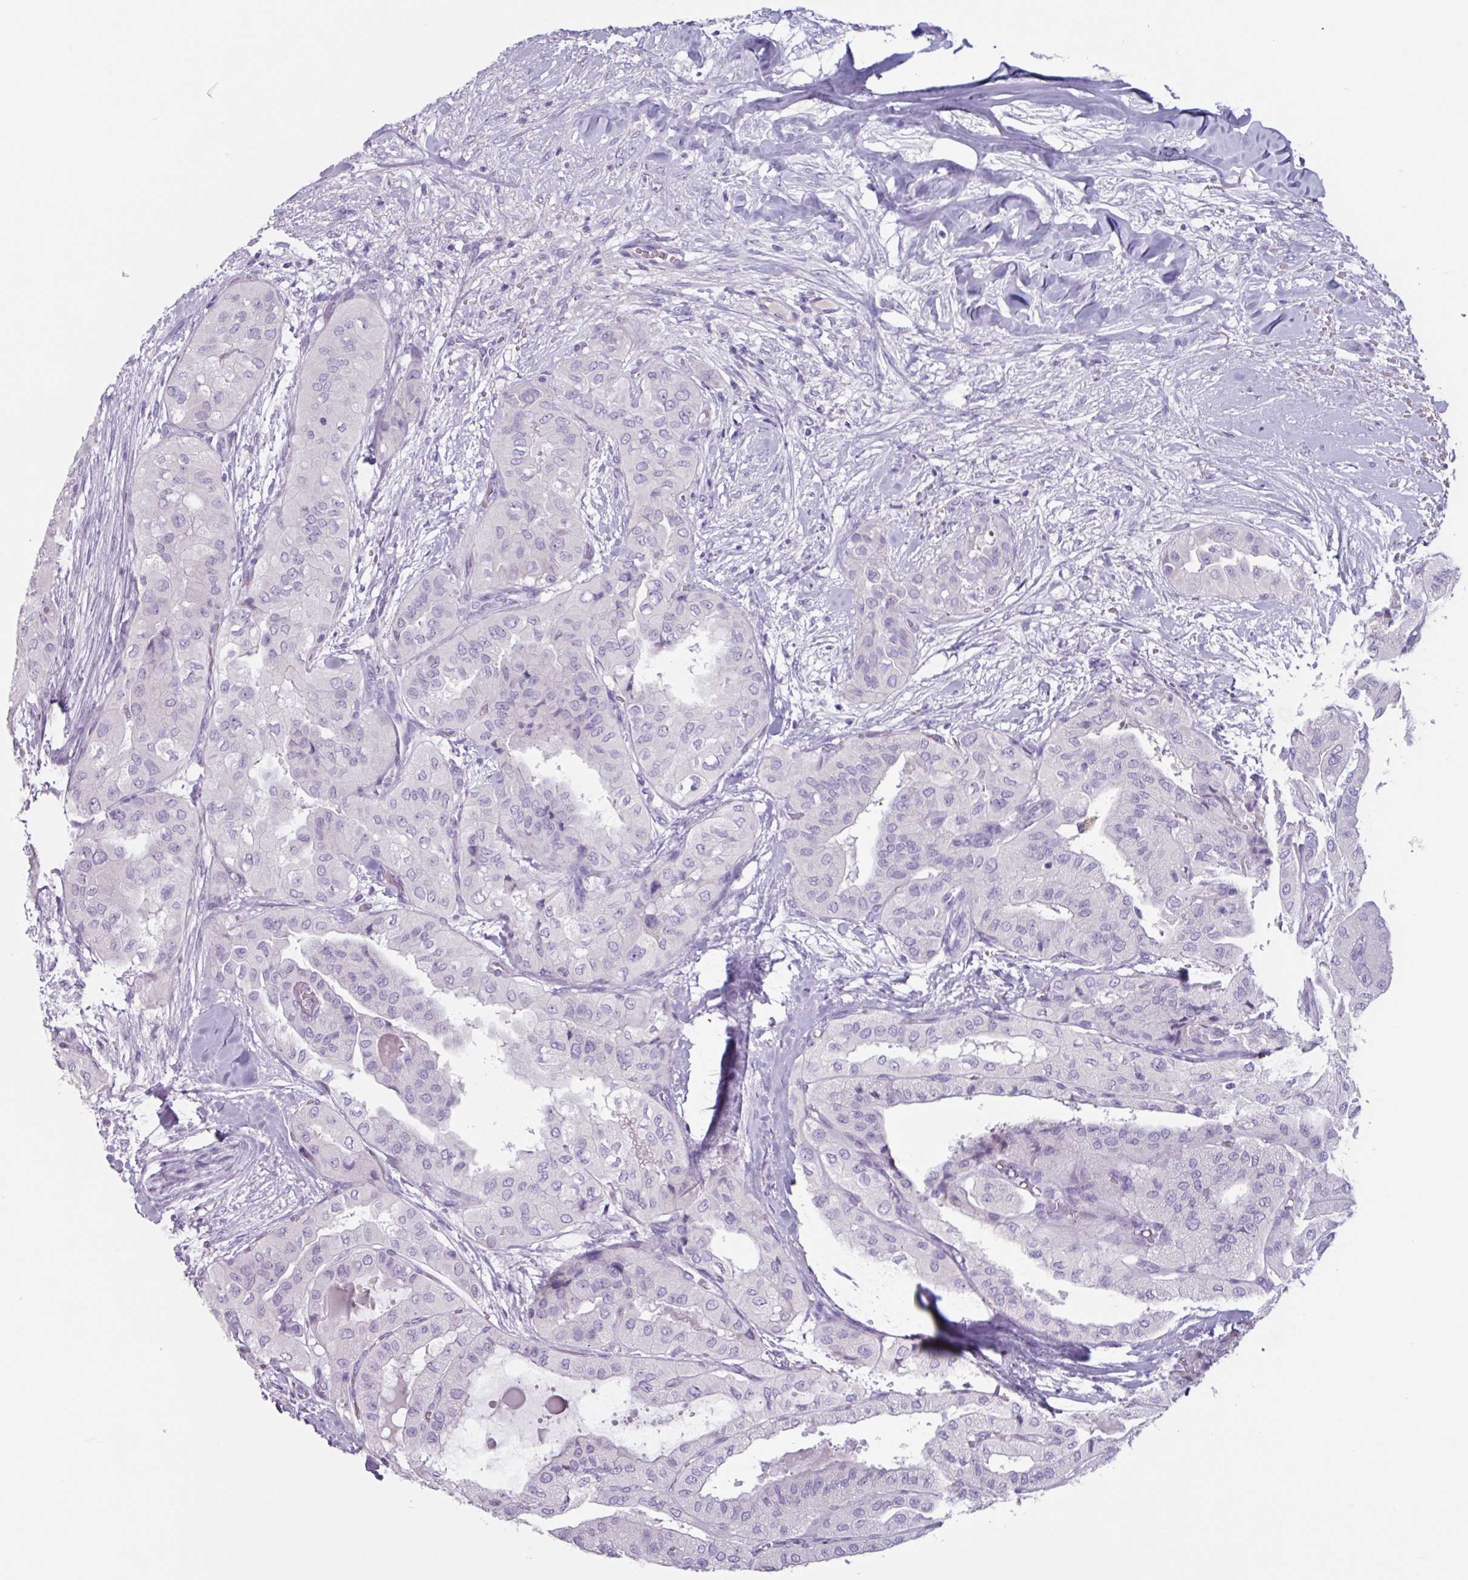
{"staining": {"intensity": "negative", "quantity": "none", "location": "none"}, "tissue": "thyroid cancer", "cell_type": "Tumor cells", "image_type": "cancer", "snomed": [{"axis": "morphology", "description": "Papillary adenocarcinoma, NOS"}, {"axis": "topography", "description": "Thyroid gland"}], "caption": "Protein analysis of papillary adenocarcinoma (thyroid) displays no significant staining in tumor cells.", "gene": "OR2T10", "patient": {"sex": "female", "age": 59}}